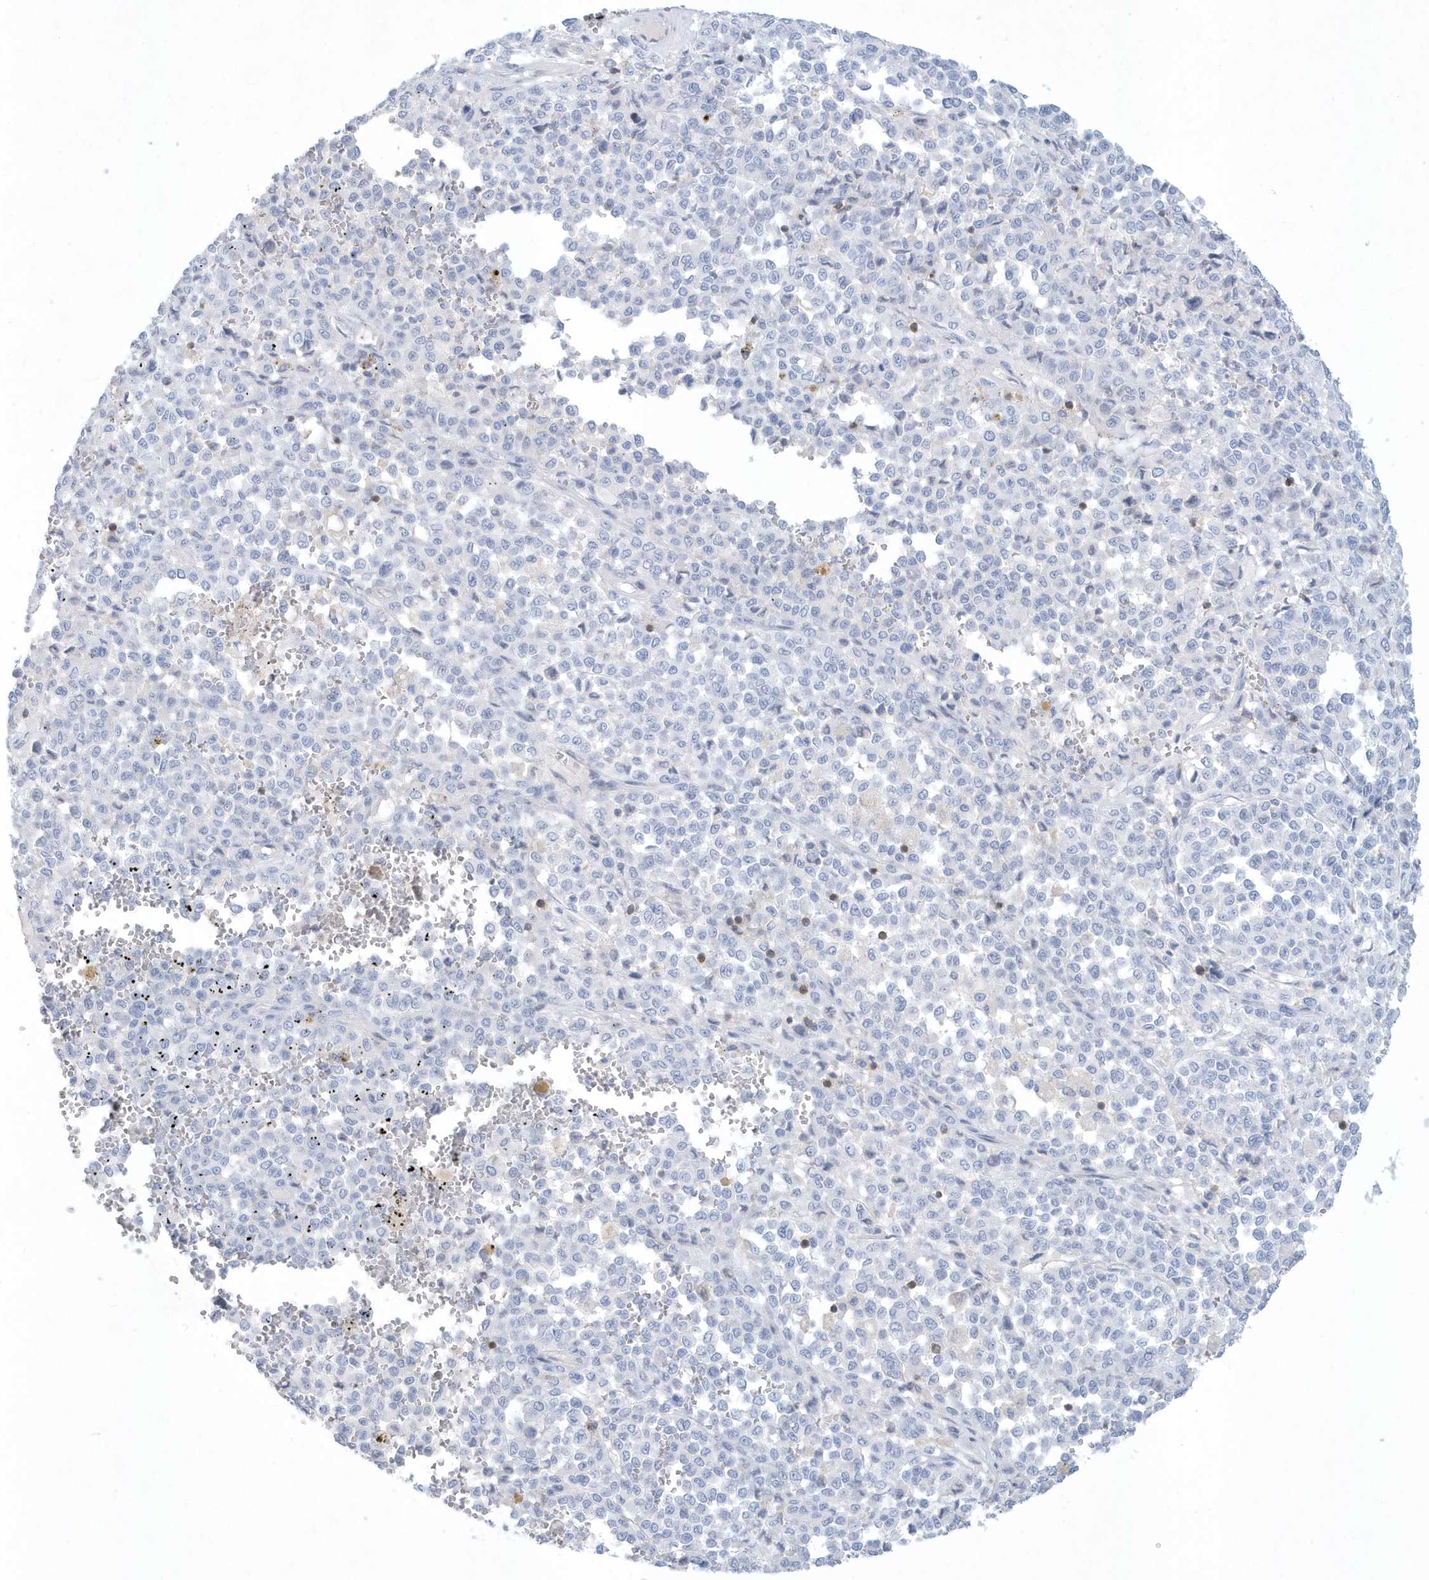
{"staining": {"intensity": "negative", "quantity": "none", "location": "none"}, "tissue": "melanoma", "cell_type": "Tumor cells", "image_type": "cancer", "snomed": [{"axis": "morphology", "description": "Malignant melanoma, Metastatic site"}, {"axis": "topography", "description": "Pancreas"}], "caption": "The immunohistochemistry photomicrograph has no significant staining in tumor cells of melanoma tissue.", "gene": "PSD4", "patient": {"sex": "female", "age": 30}}